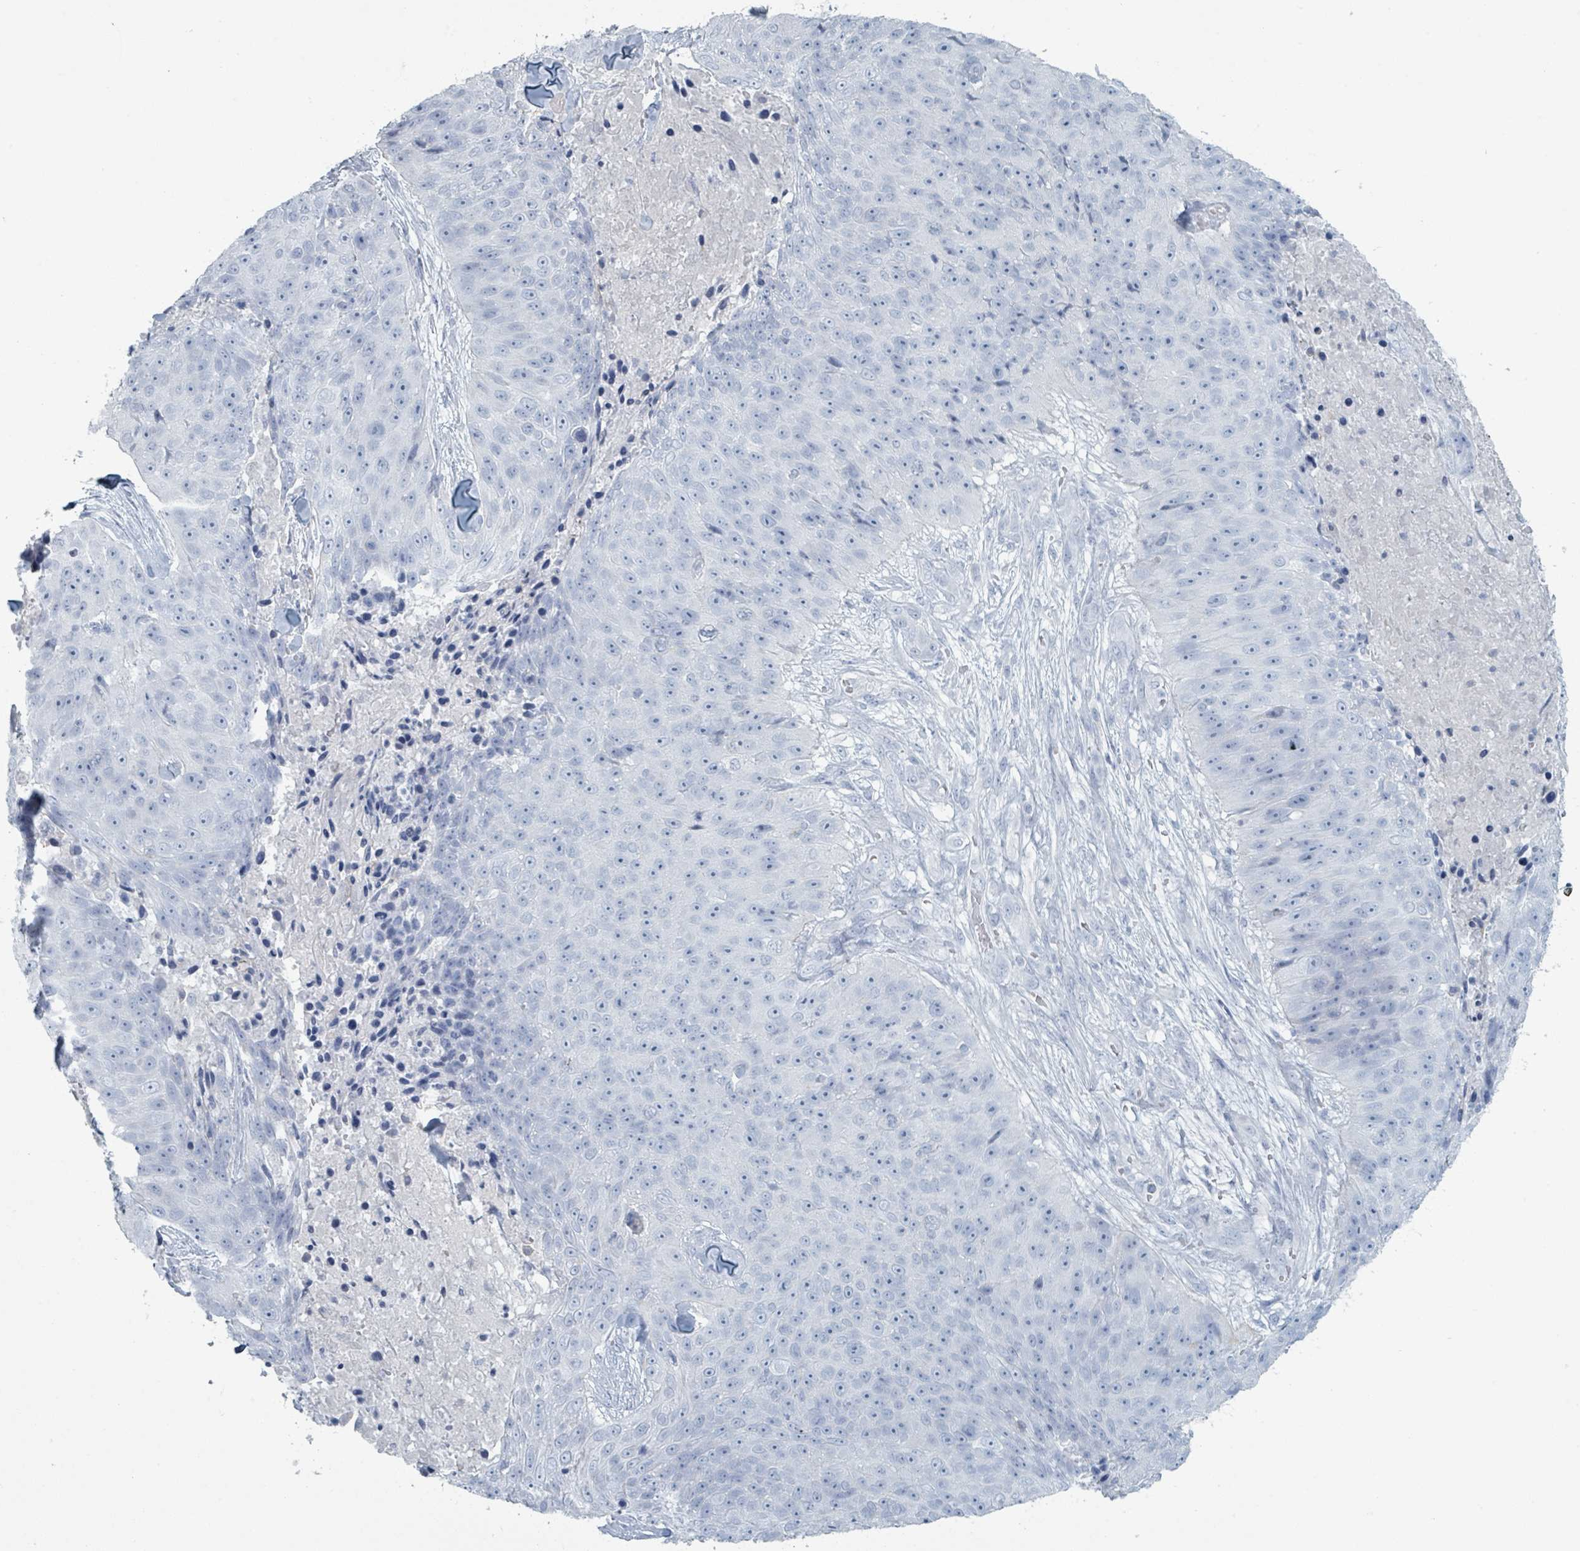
{"staining": {"intensity": "negative", "quantity": "none", "location": "none"}, "tissue": "skin cancer", "cell_type": "Tumor cells", "image_type": "cancer", "snomed": [{"axis": "morphology", "description": "Squamous cell carcinoma, NOS"}, {"axis": "topography", "description": "Skin"}], "caption": "Skin squamous cell carcinoma was stained to show a protein in brown. There is no significant expression in tumor cells.", "gene": "HEATR5A", "patient": {"sex": "female", "age": 87}}